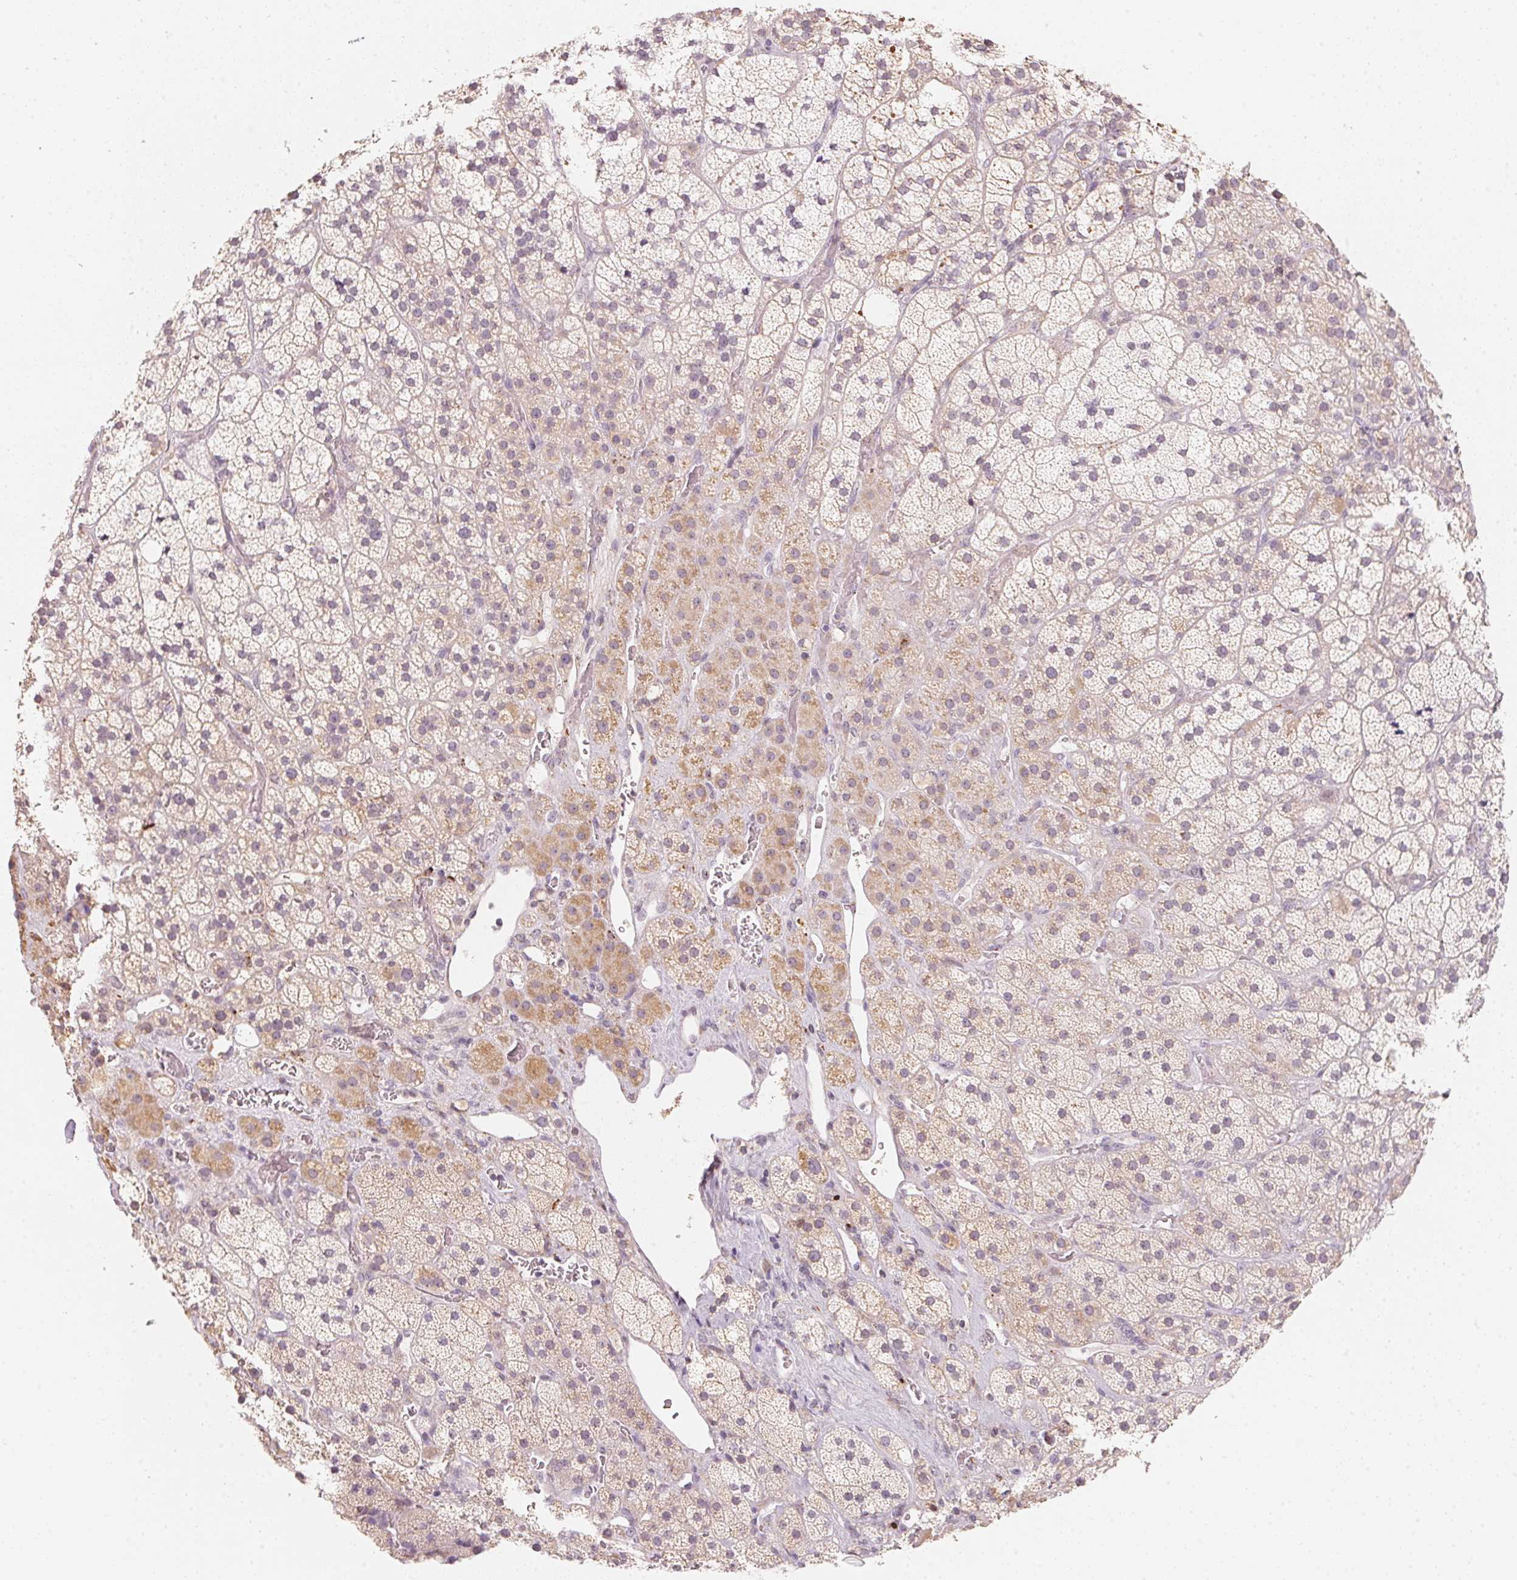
{"staining": {"intensity": "moderate", "quantity": "<25%", "location": "cytoplasmic/membranous"}, "tissue": "adrenal gland", "cell_type": "Glandular cells", "image_type": "normal", "snomed": [{"axis": "morphology", "description": "Normal tissue, NOS"}, {"axis": "topography", "description": "Adrenal gland"}], "caption": "Moderate cytoplasmic/membranous positivity is seen in approximately <25% of glandular cells in unremarkable adrenal gland.", "gene": "ANKRD31", "patient": {"sex": "male", "age": 57}}